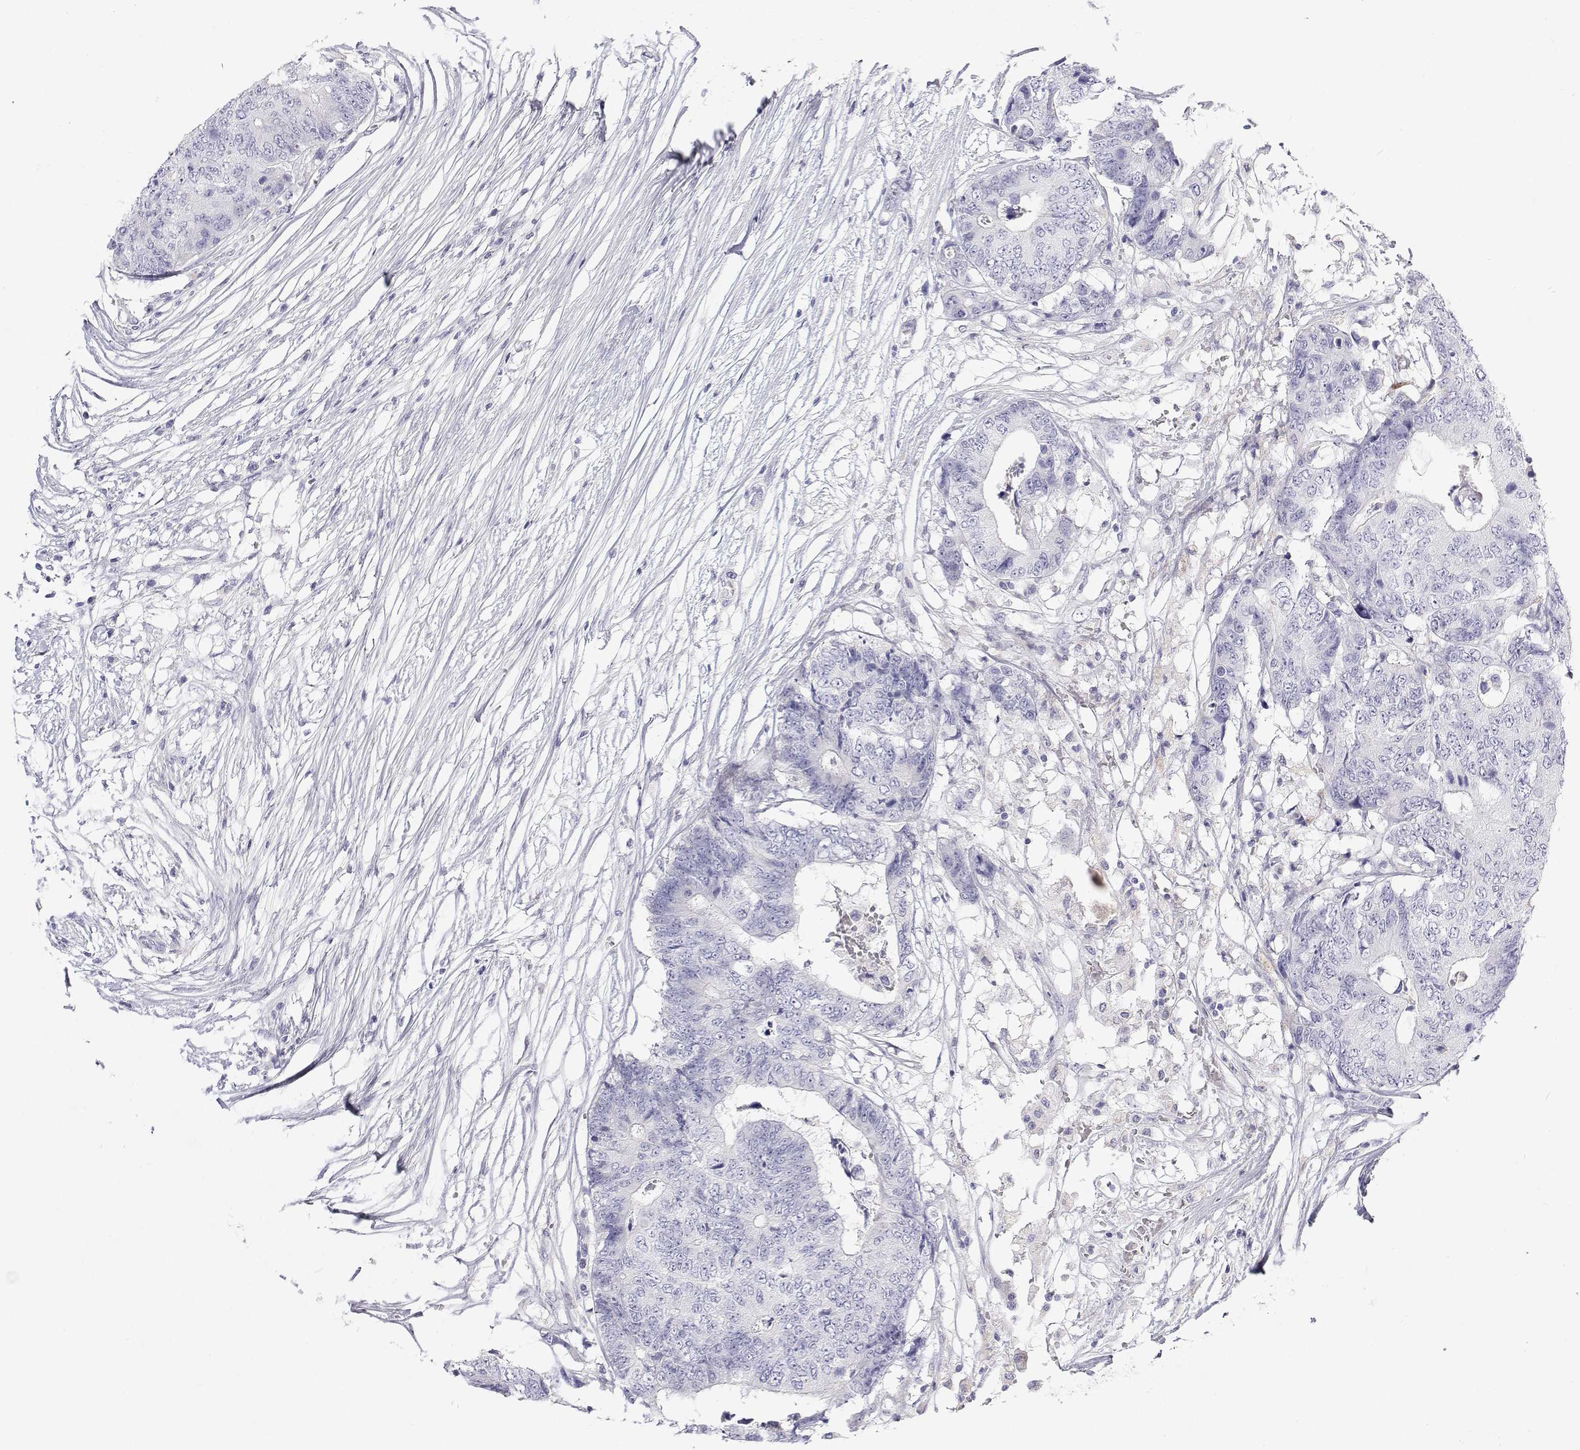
{"staining": {"intensity": "negative", "quantity": "none", "location": "none"}, "tissue": "colorectal cancer", "cell_type": "Tumor cells", "image_type": "cancer", "snomed": [{"axis": "morphology", "description": "Adenocarcinoma, NOS"}, {"axis": "topography", "description": "Colon"}], "caption": "Colorectal cancer was stained to show a protein in brown. There is no significant positivity in tumor cells.", "gene": "NCR2", "patient": {"sex": "female", "age": 48}}